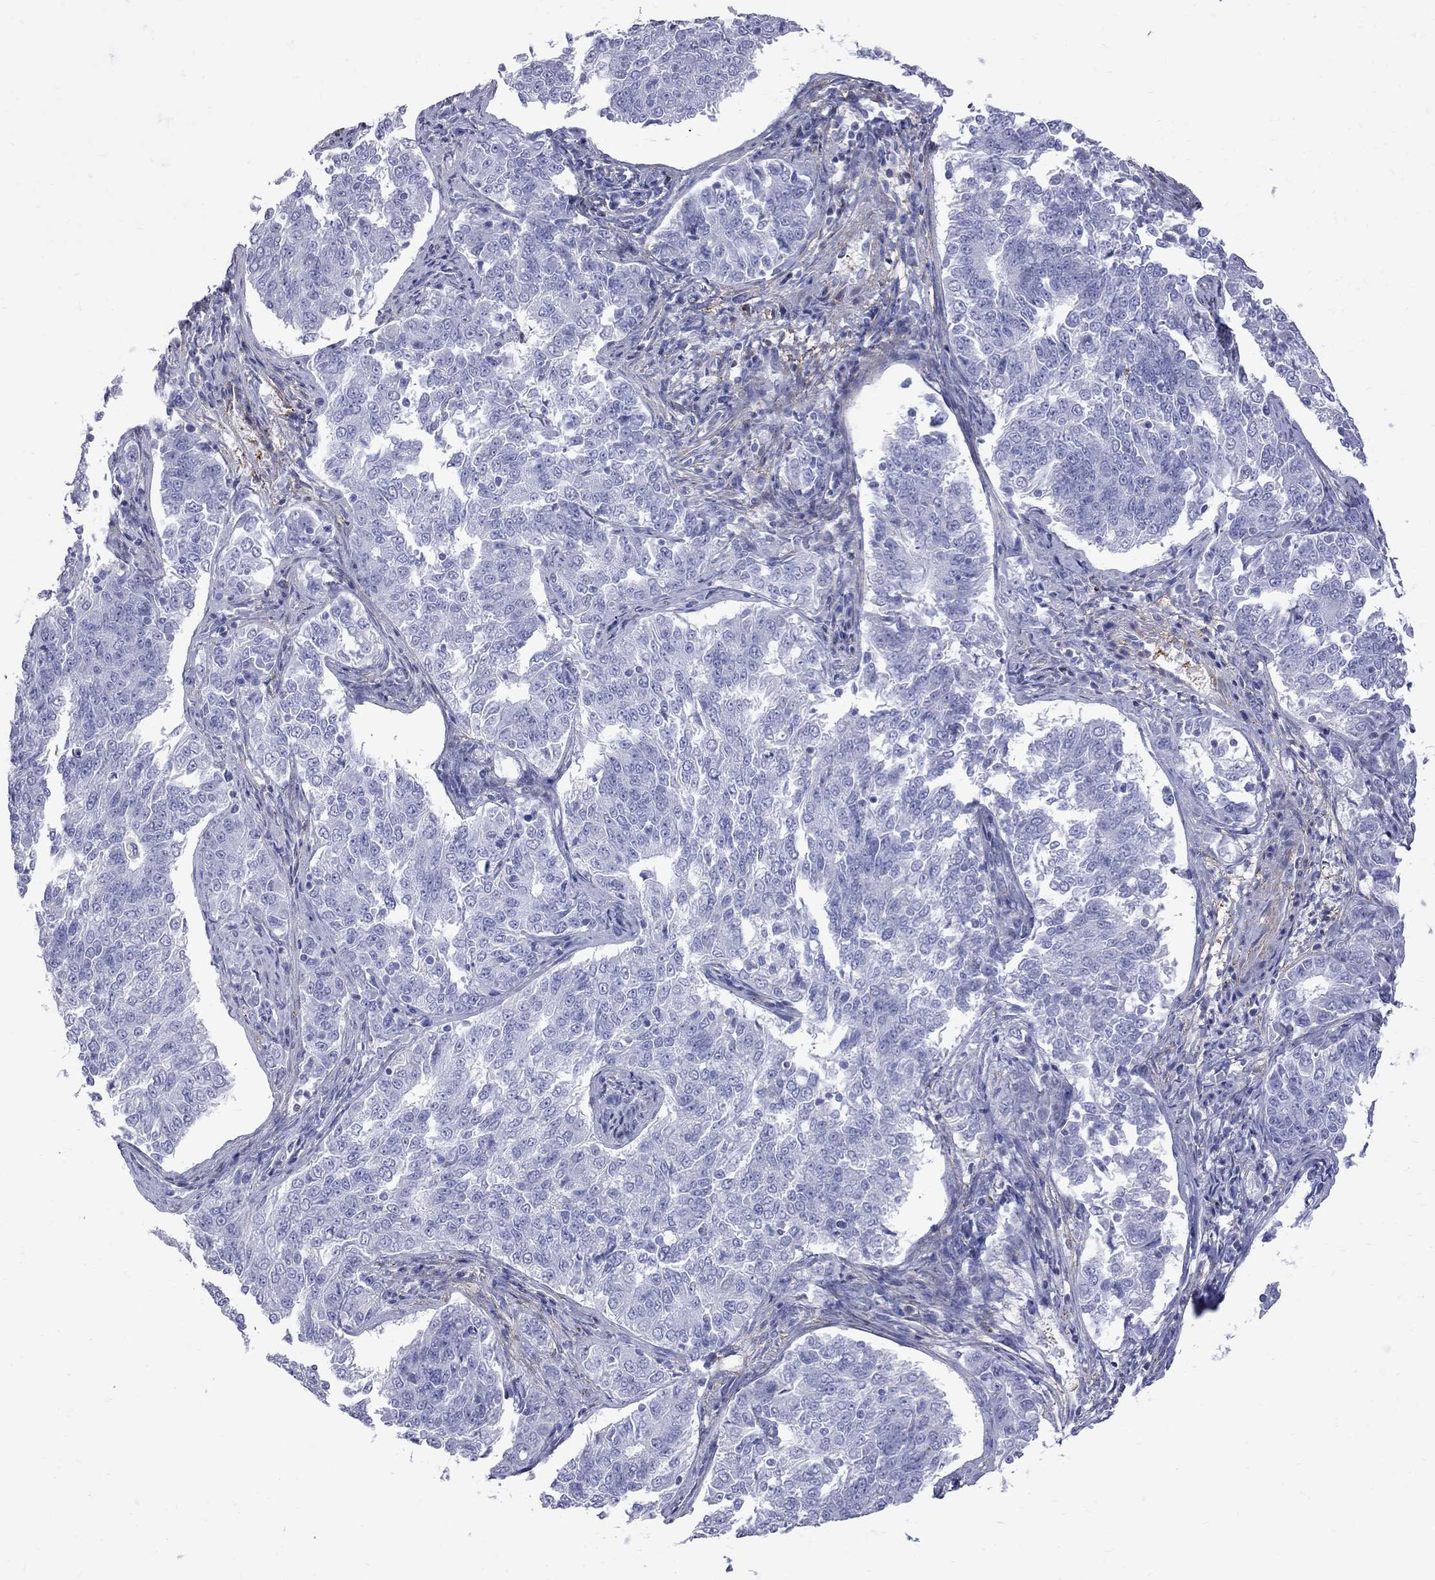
{"staining": {"intensity": "negative", "quantity": "none", "location": "none"}, "tissue": "endometrial cancer", "cell_type": "Tumor cells", "image_type": "cancer", "snomed": [{"axis": "morphology", "description": "Adenocarcinoma, NOS"}, {"axis": "topography", "description": "Endometrium"}], "caption": "An immunohistochemistry micrograph of endometrial cancer is shown. There is no staining in tumor cells of endometrial cancer. Brightfield microscopy of IHC stained with DAB (brown) and hematoxylin (blue), captured at high magnification.", "gene": "S100A3", "patient": {"sex": "female", "age": 43}}